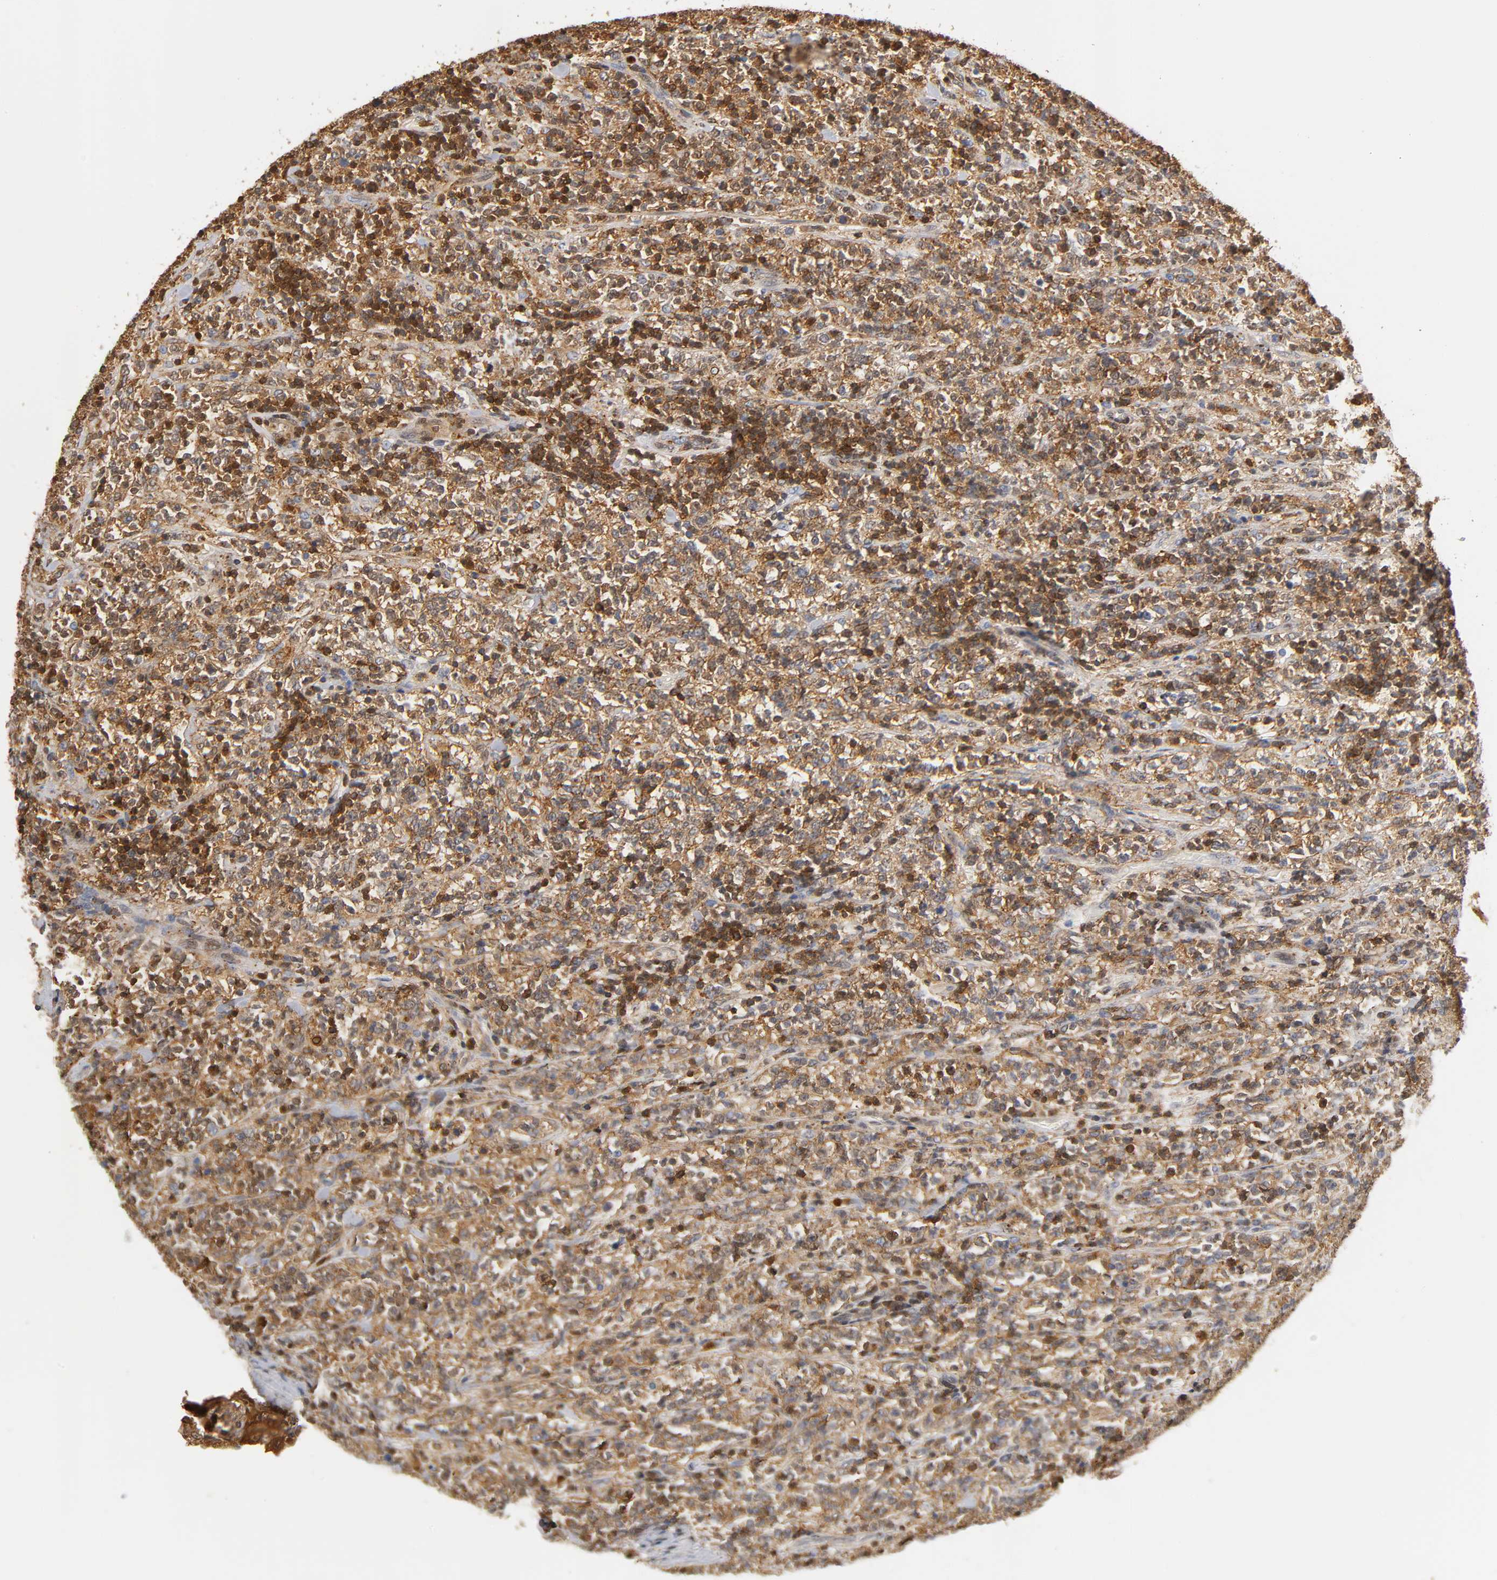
{"staining": {"intensity": "moderate", "quantity": "25%-75%", "location": "cytoplasmic/membranous,nuclear"}, "tissue": "lymphoma", "cell_type": "Tumor cells", "image_type": "cancer", "snomed": [{"axis": "morphology", "description": "Malignant lymphoma, non-Hodgkin's type, High grade"}, {"axis": "topography", "description": "Soft tissue"}], "caption": "This histopathology image reveals immunohistochemistry (IHC) staining of human high-grade malignant lymphoma, non-Hodgkin's type, with medium moderate cytoplasmic/membranous and nuclear staining in about 25%-75% of tumor cells.", "gene": "ANXA11", "patient": {"sex": "male", "age": 18}}